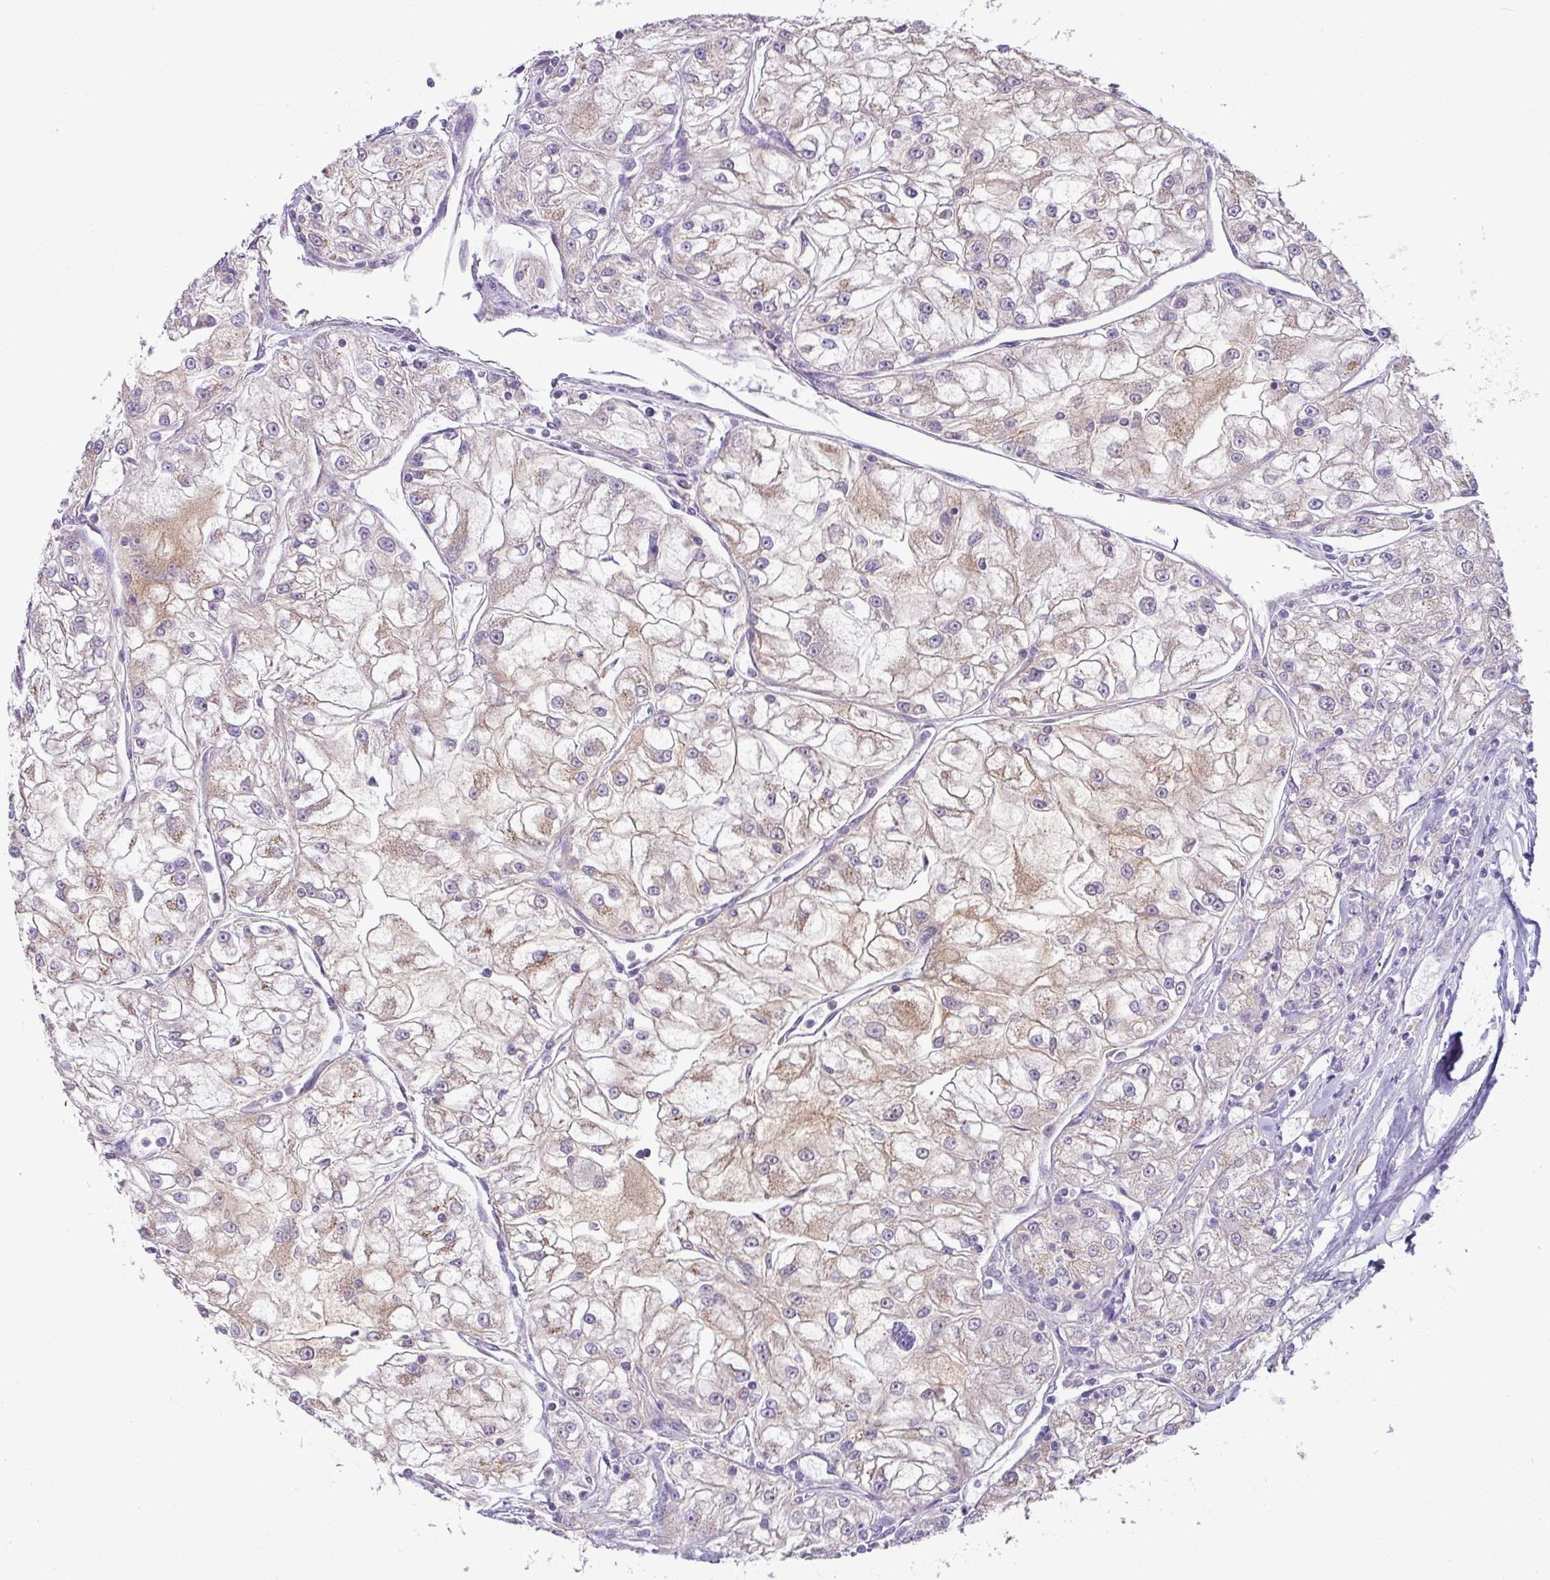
{"staining": {"intensity": "weak", "quantity": "<25%", "location": "cytoplasmic/membranous"}, "tissue": "renal cancer", "cell_type": "Tumor cells", "image_type": "cancer", "snomed": [{"axis": "morphology", "description": "Adenocarcinoma, NOS"}, {"axis": "topography", "description": "Kidney"}], "caption": "A micrograph of human renal cancer (adenocarcinoma) is negative for staining in tumor cells. The staining is performed using DAB brown chromogen with nuclei counter-stained in using hematoxylin.", "gene": "GALNT12", "patient": {"sex": "female", "age": 72}}